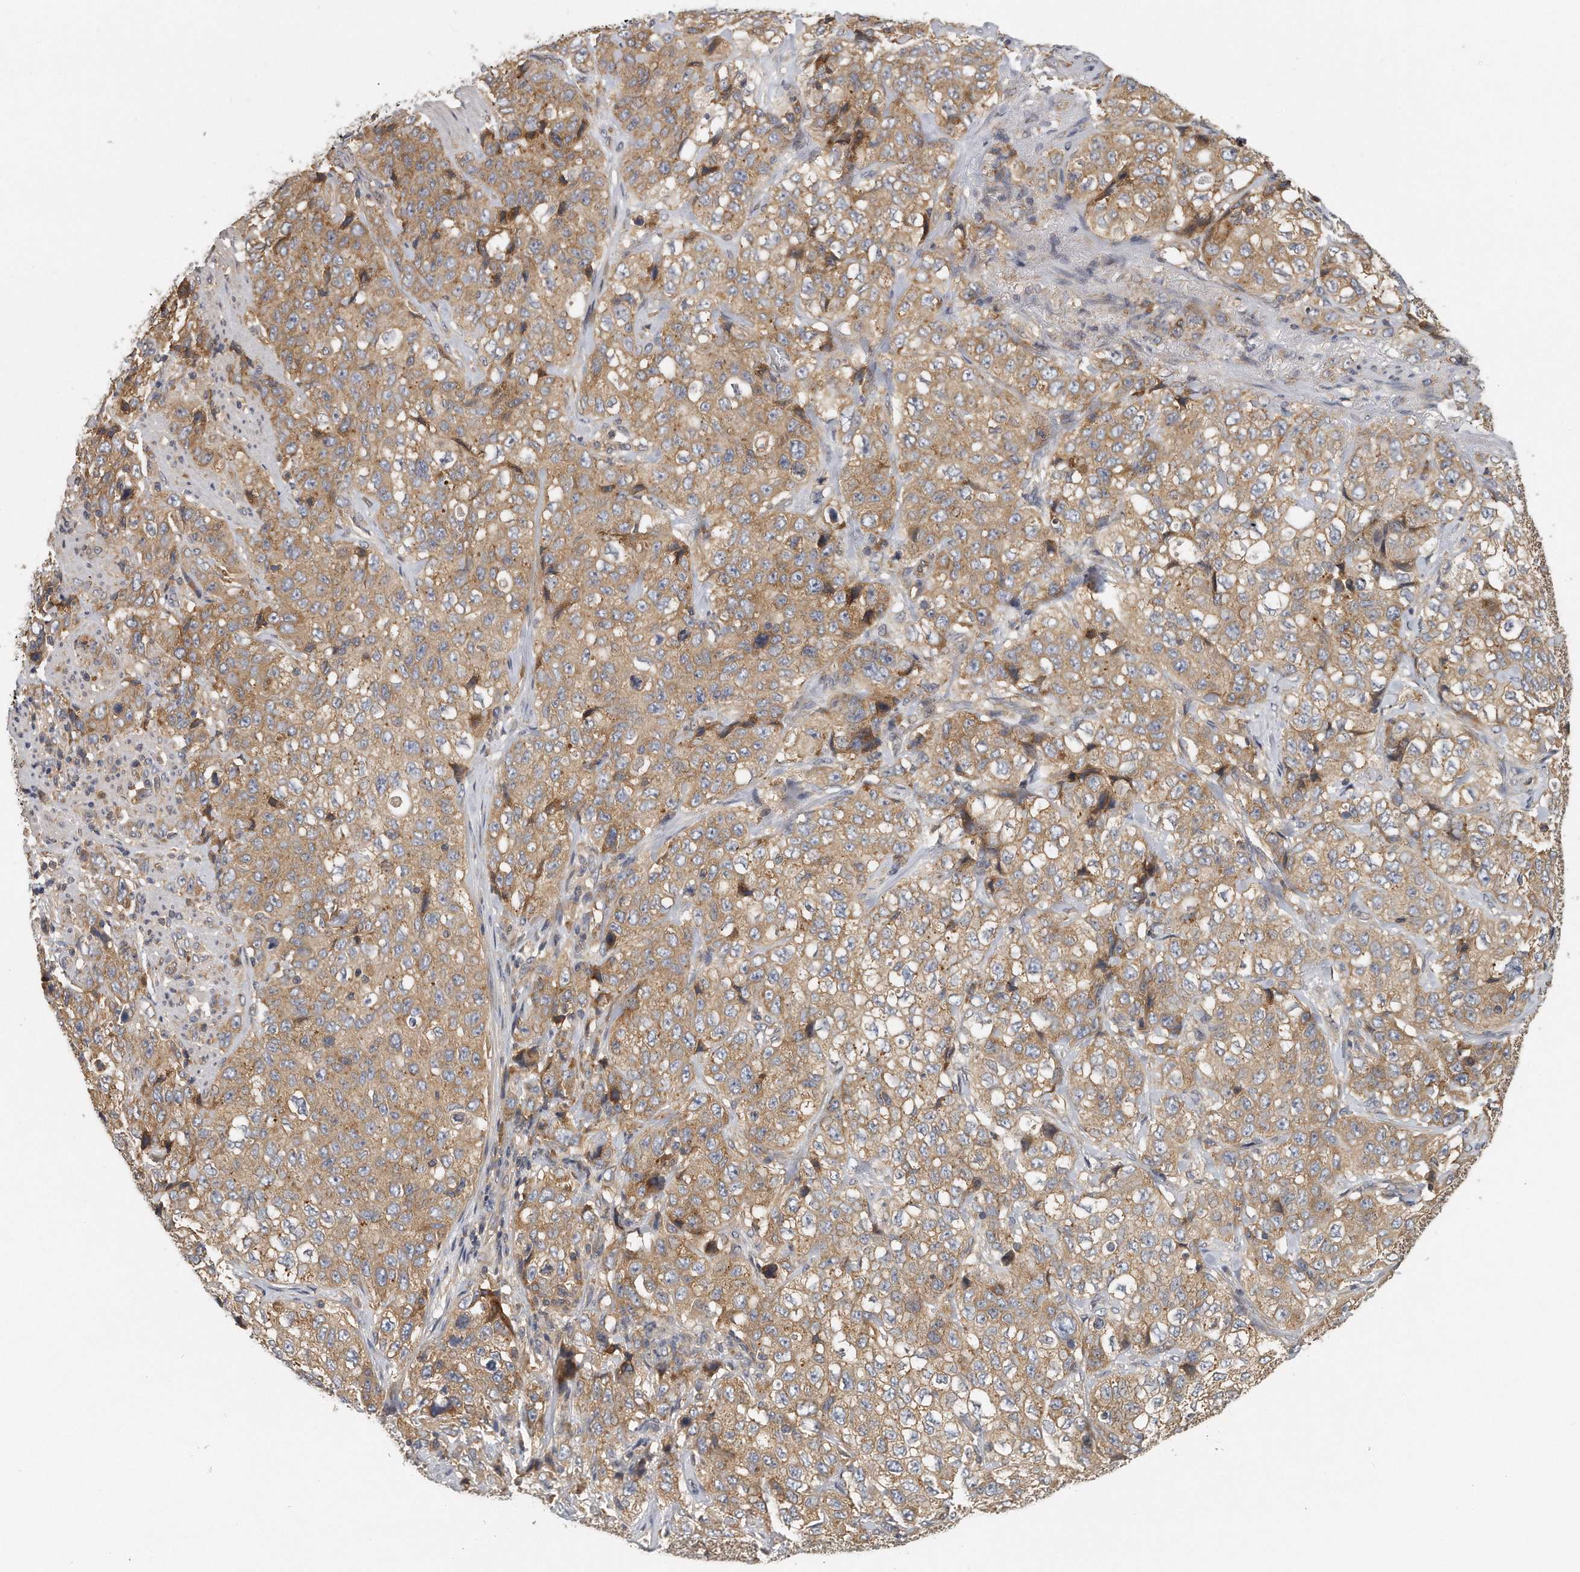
{"staining": {"intensity": "moderate", "quantity": ">75%", "location": "cytoplasmic/membranous"}, "tissue": "stomach cancer", "cell_type": "Tumor cells", "image_type": "cancer", "snomed": [{"axis": "morphology", "description": "Adenocarcinoma, NOS"}, {"axis": "topography", "description": "Stomach"}], "caption": "Stomach adenocarcinoma was stained to show a protein in brown. There is medium levels of moderate cytoplasmic/membranous staining in about >75% of tumor cells. The protein is stained brown, and the nuclei are stained in blue (DAB IHC with brightfield microscopy, high magnification).", "gene": "EIF3I", "patient": {"sex": "male", "age": 48}}